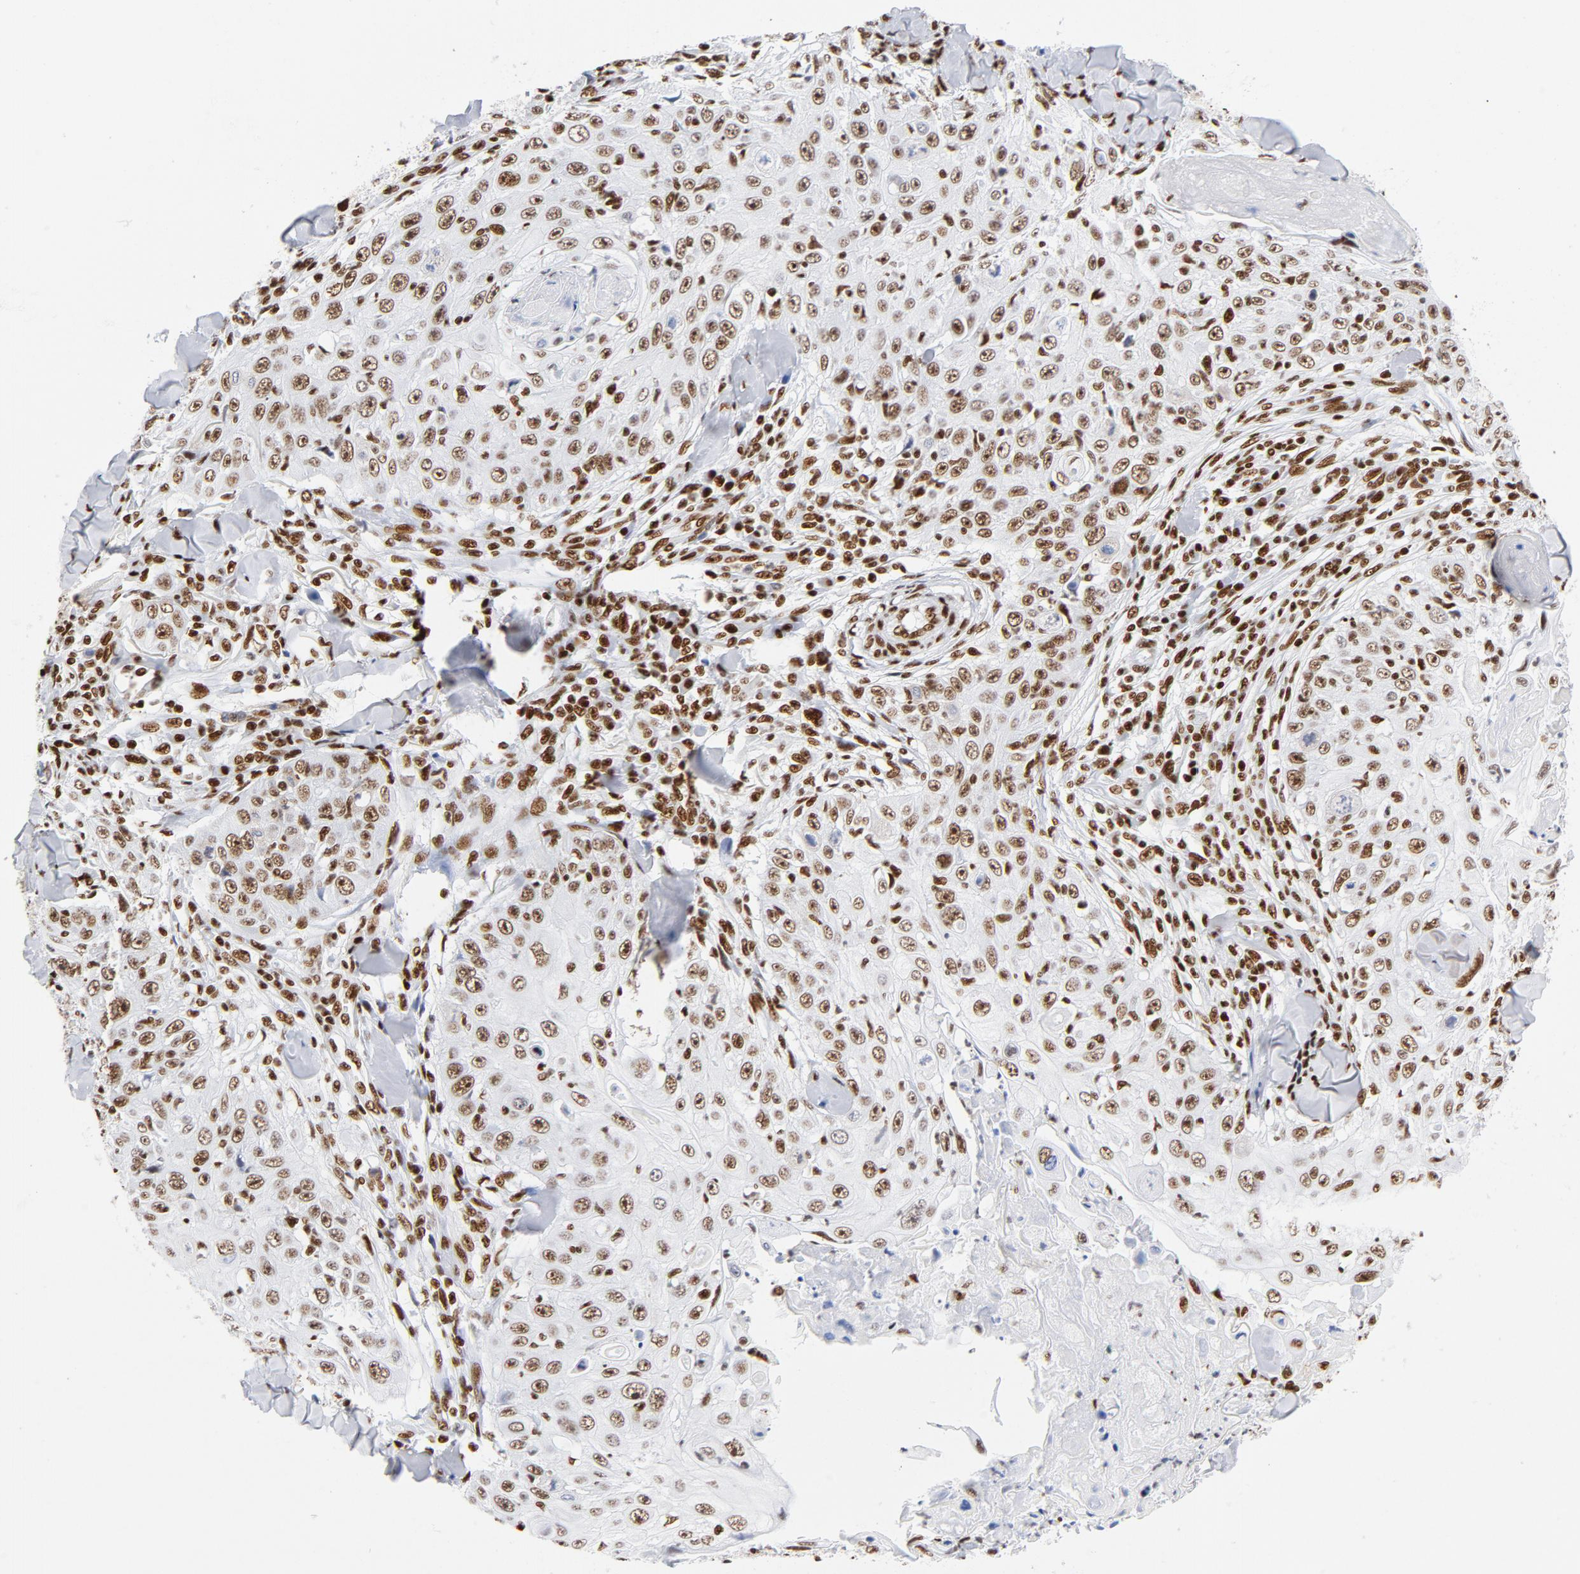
{"staining": {"intensity": "strong", "quantity": ">75%", "location": "nuclear"}, "tissue": "skin cancer", "cell_type": "Tumor cells", "image_type": "cancer", "snomed": [{"axis": "morphology", "description": "Squamous cell carcinoma, NOS"}, {"axis": "topography", "description": "Skin"}], "caption": "Brown immunohistochemical staining in skin cancer (squamous cell carcinoma) displays strong nuclear expression in approximately >75% of tumor cells.", "gene": "XRCC5", "patient": {"sex": "male", "age": 86}}